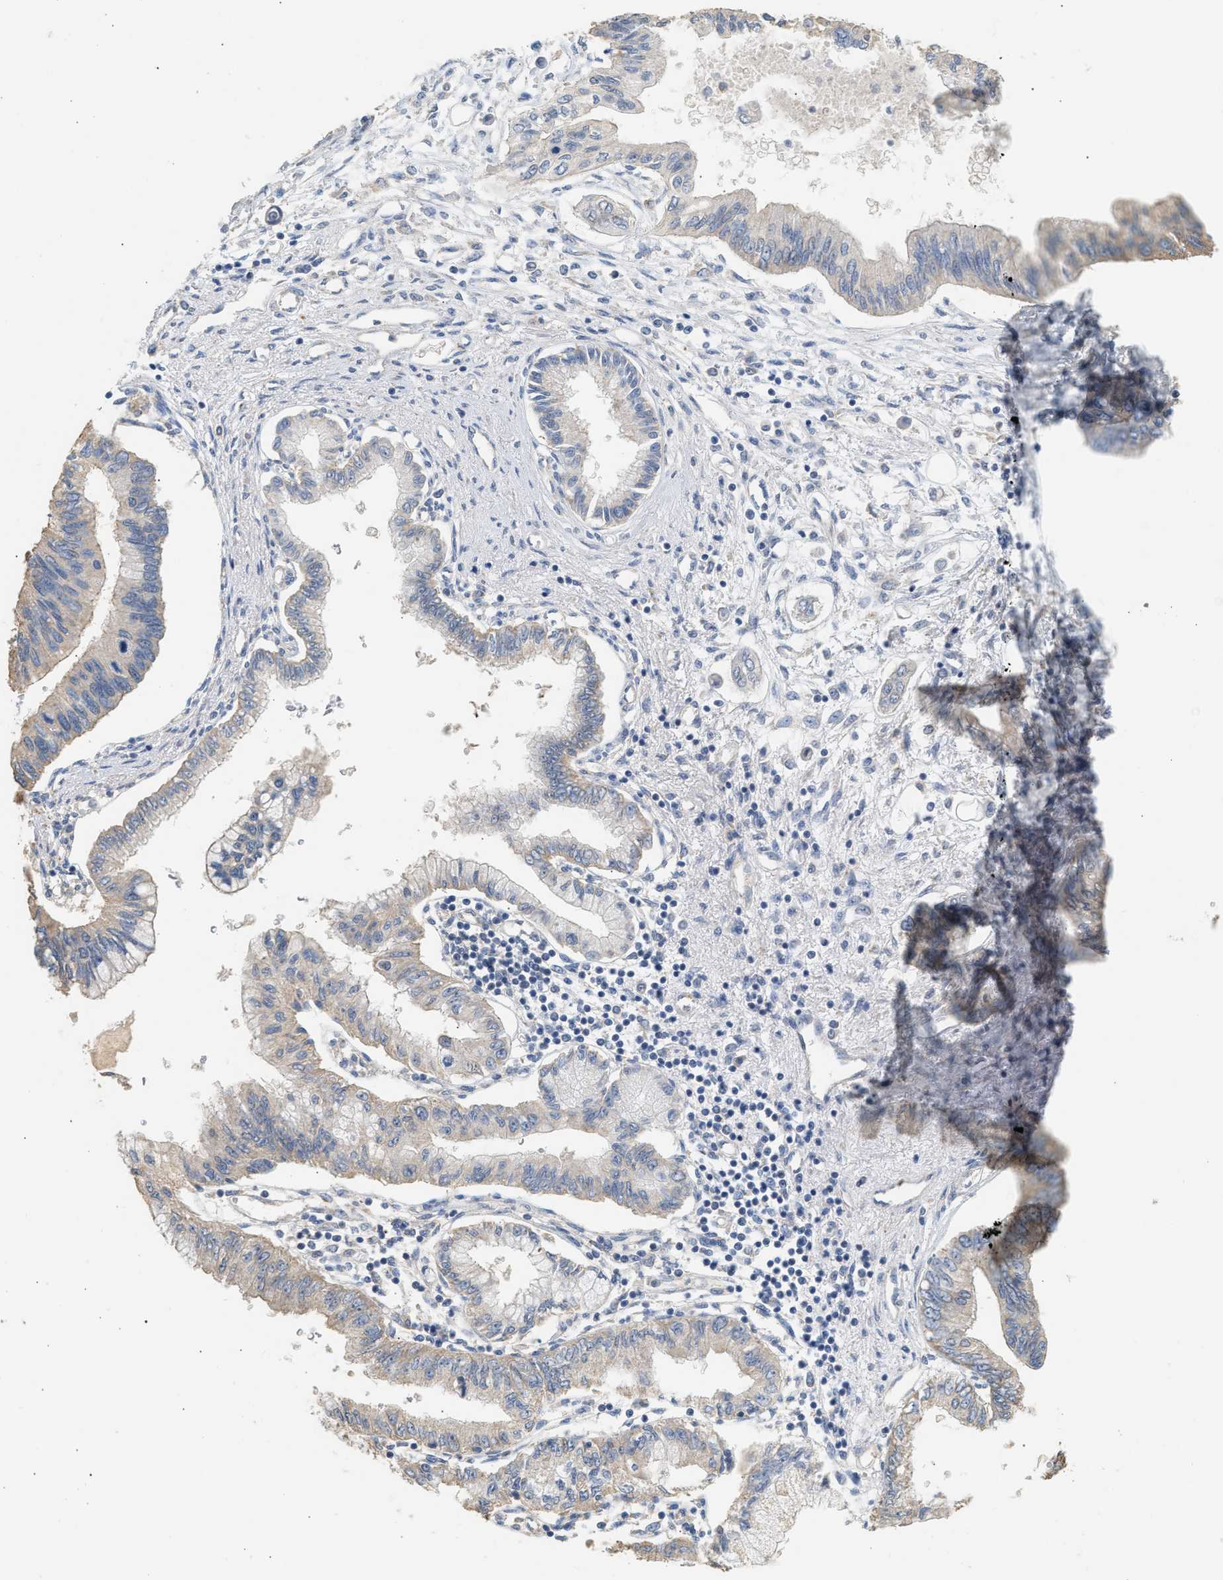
{"staining": {"intensity": "weak", "quantity": "<25%", "location": "cytoplasmic/membranous"}, "tissue": "pancreatic cancer", "cell_type": "Tumor cells", "image_type": "cancer", "snomed": [{"axis": "morphology", "description": "Adenocarcinoma, NOS"}, {"axis": "topography", "description": "Pancreas"}], "caption": "Immunohistochemical staining of human pancreatic cancer exhibits no significant positivity in tumor cells.", "gene": "WDR31", "patient": {"sex": "female", "age": 77}}